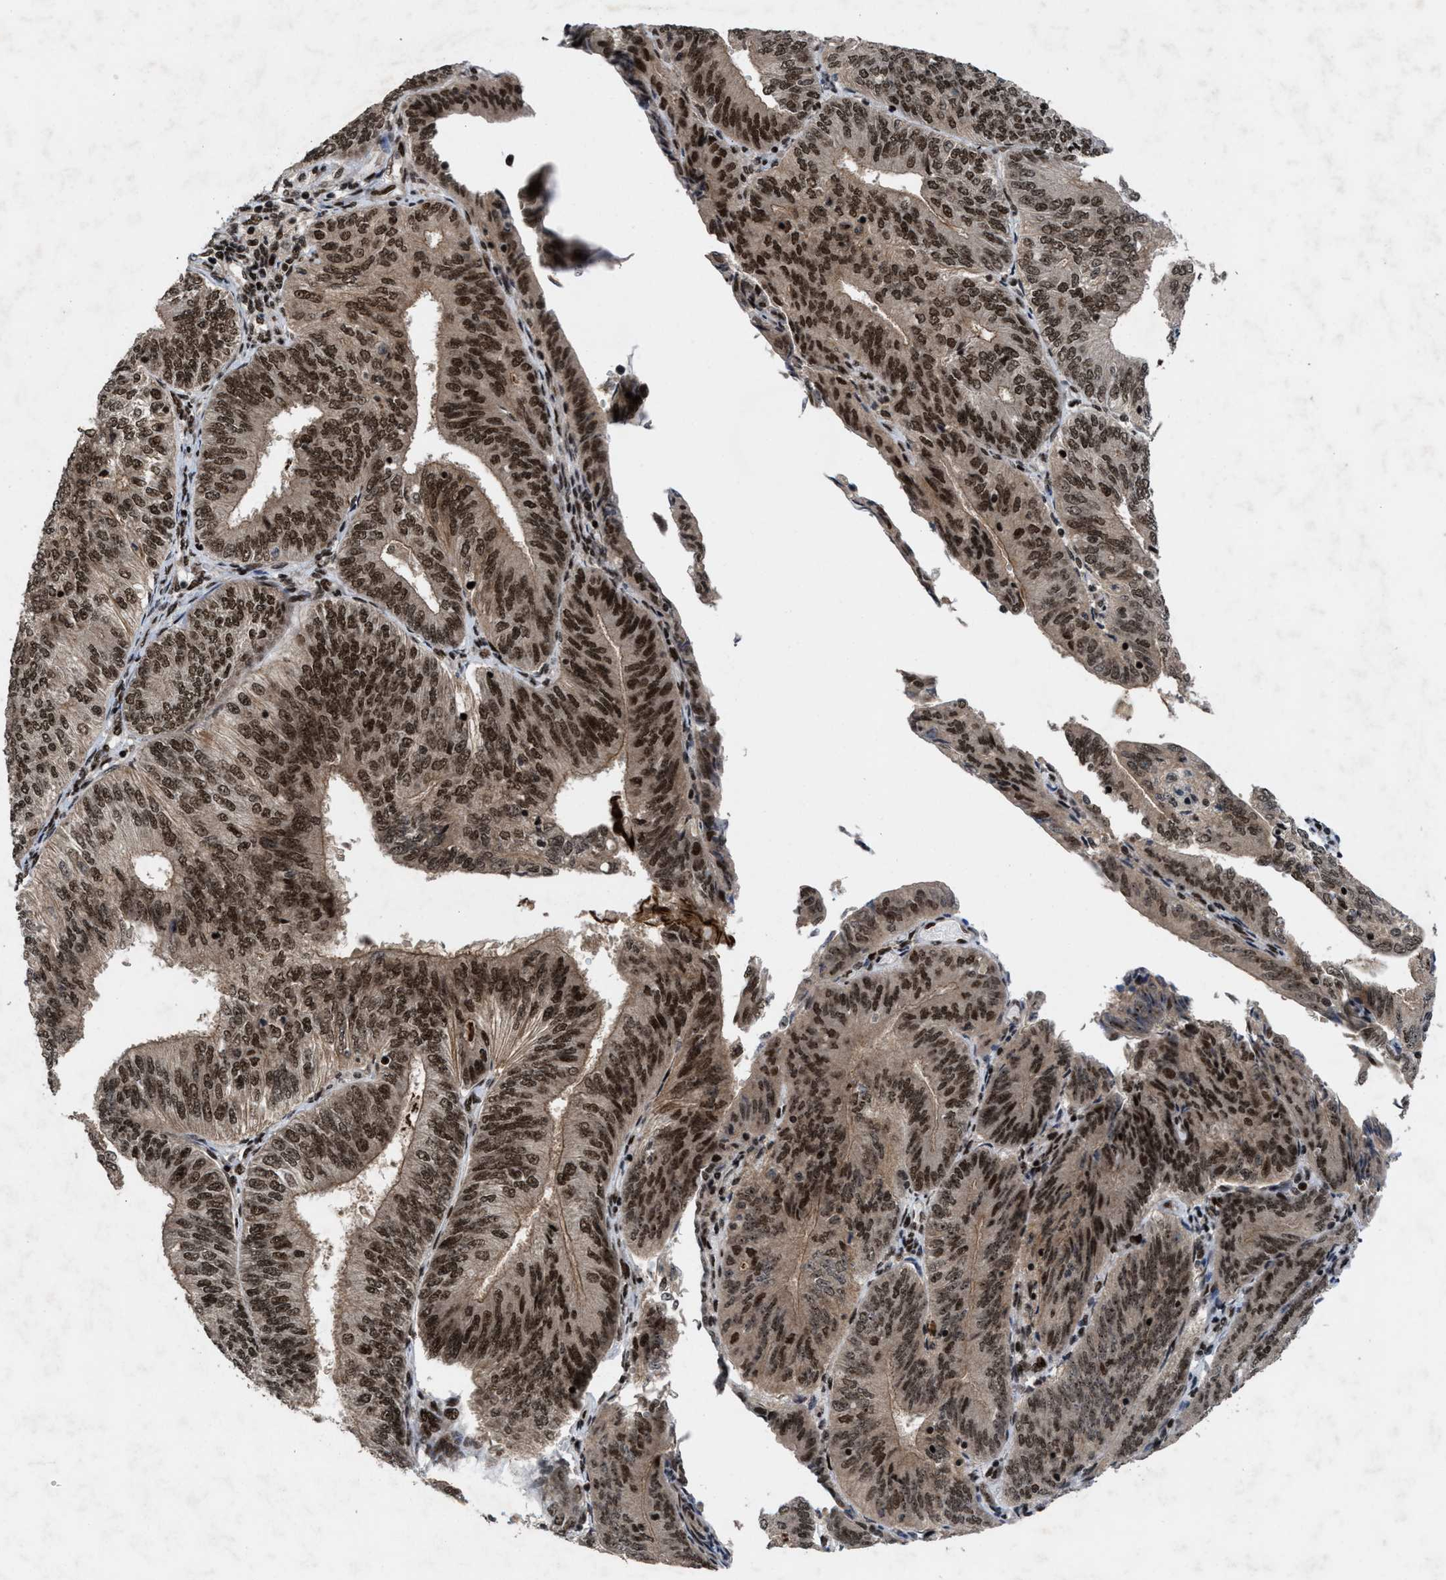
{"staining": {"intensity": "strong", "quantity": ">75%", "location": "nuclear"}, "tissue": "endometrial cancer", "cell_type": "Tumor cells", "image_type": "cancer", "snomed": [{"axis": "morphology", "description": "Adenocarcinoma, NOS"}, {"axis": "topography", "description": "Endometrium"}], "caption": "Immunohistochemical staining of endometrial adenocarcinoma demonstrates high levels of strong nuclear protein positivity in approximately >75% of tumor cells.", "gene": "WIZ", "patient": {"sex": "female", "age": 58}}